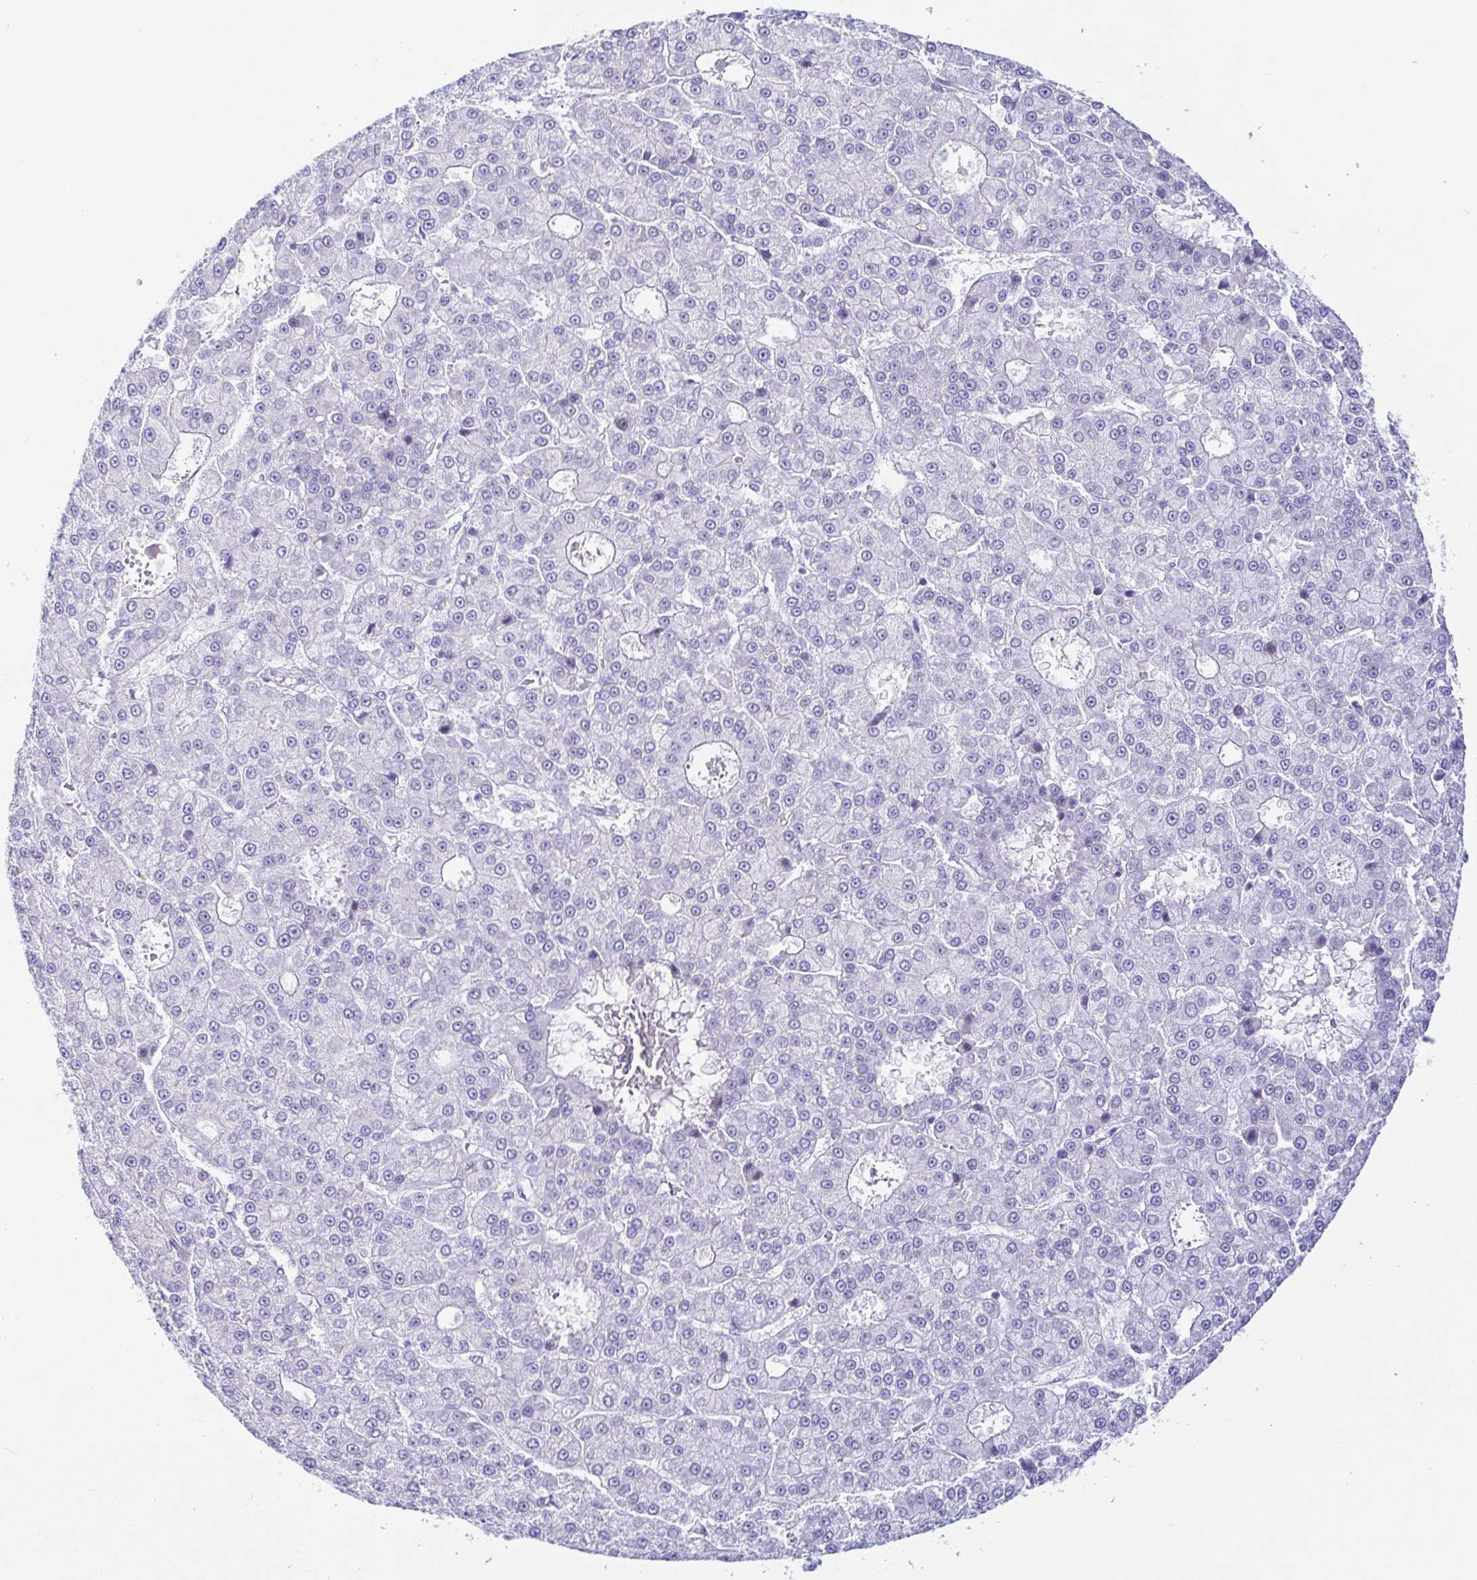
{"staining": {"intensity": "negative", "quantity": "none", "location": "none"}, "tissue": "liver cancer", "cell_type": "Tumor cells", "image_type": "cancer", "snomed": [{"axis": "morphology", "description": "Carcinoma, Hepatocellular, NOS"}, {"axis": "topography", "description": "Liver"}], "caption": "This photomicrograph is of hepatocellular carcinoma (liver) stained with IHC to label a protein in brown with the nuclei are counter-stained blue. There is no positivity in tumor cells.", "gene": "PINLYP", "patient": {"sex": "male", "age": 70}}